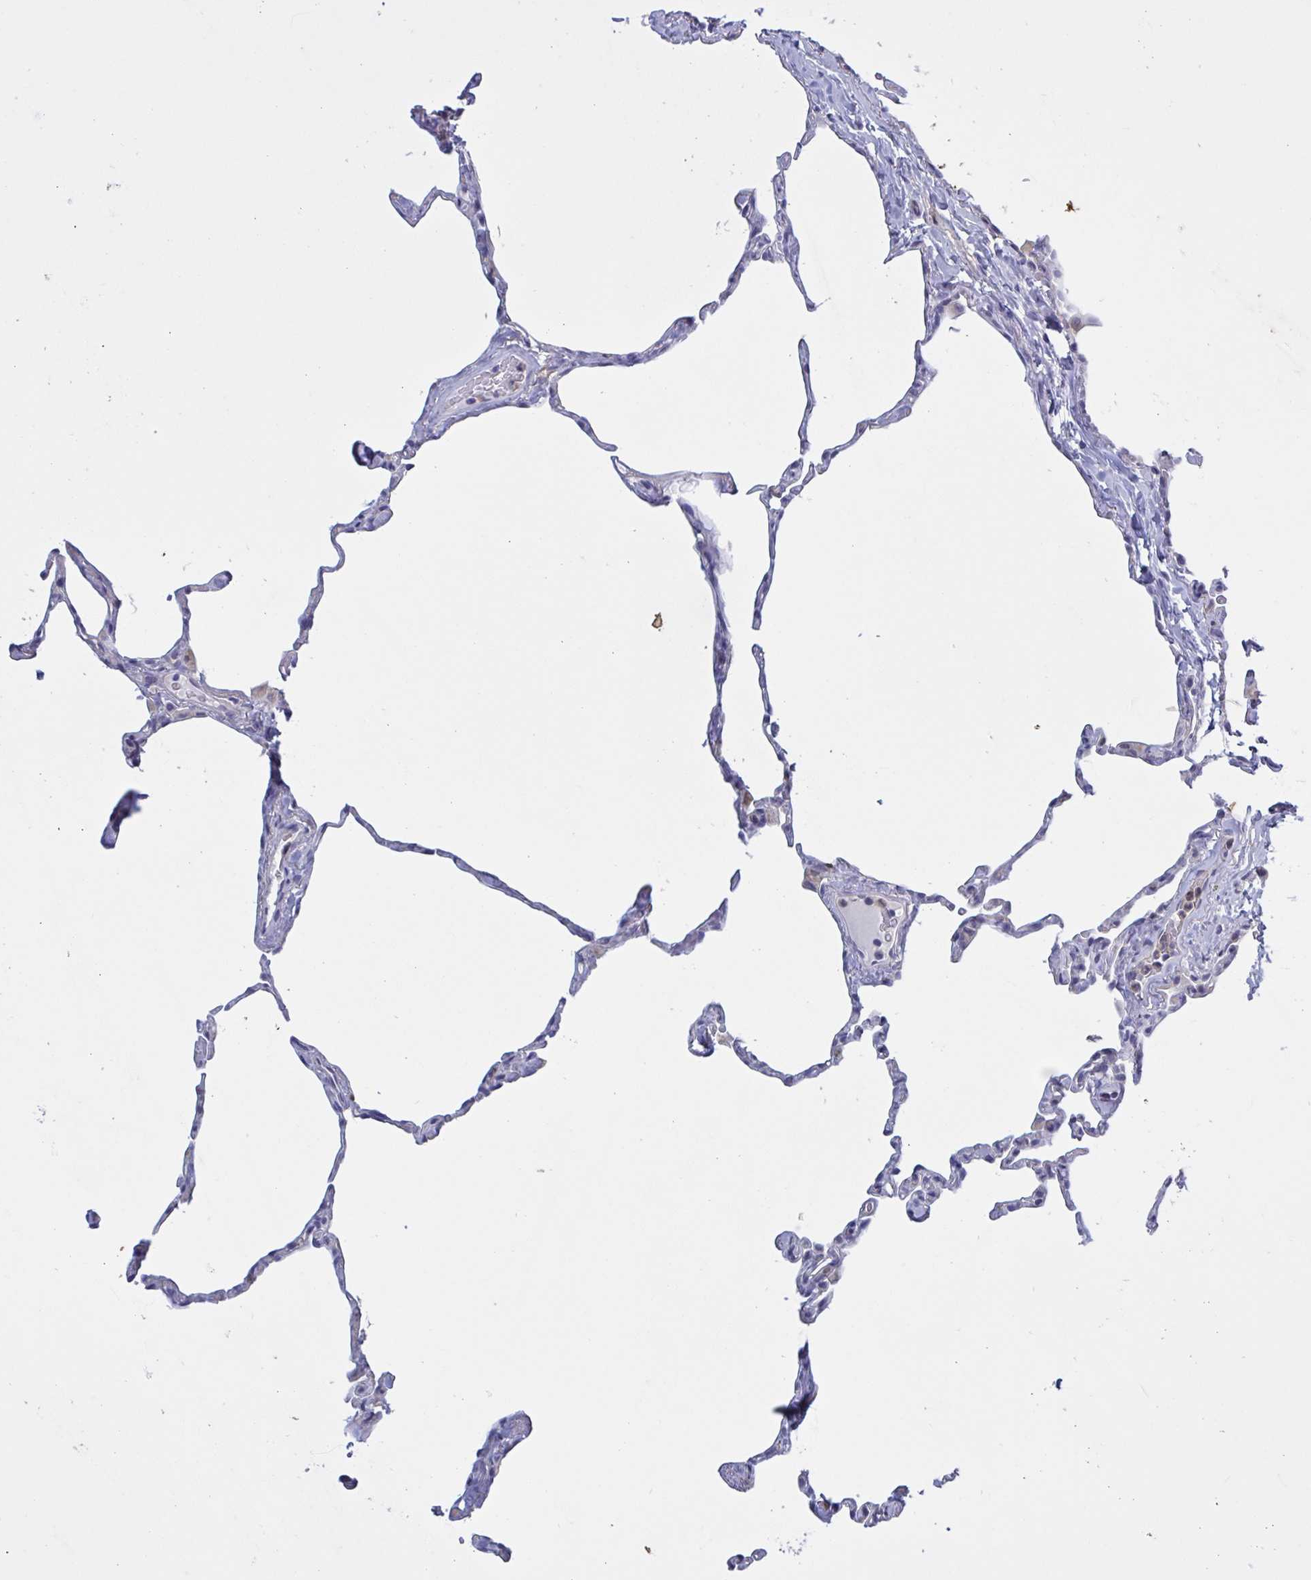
{"staining": {"intensity": "negative", "quantity": "none", "location": "none"}, "tissue": "lung", "cell_type": "Alveolar cells", "image_type": "normal", "snomed": [{"axis": "morphology", "description": "Normal tissue, NOS"}, {"axis": "topography", "description": "Lung"}], "caption": "DAB immunohistochemical staining of unremarkable lung demonstrates no significant staining in alveolar cells.", "gene": "ST14", "patient": {"sex": "male", "age": 65}}